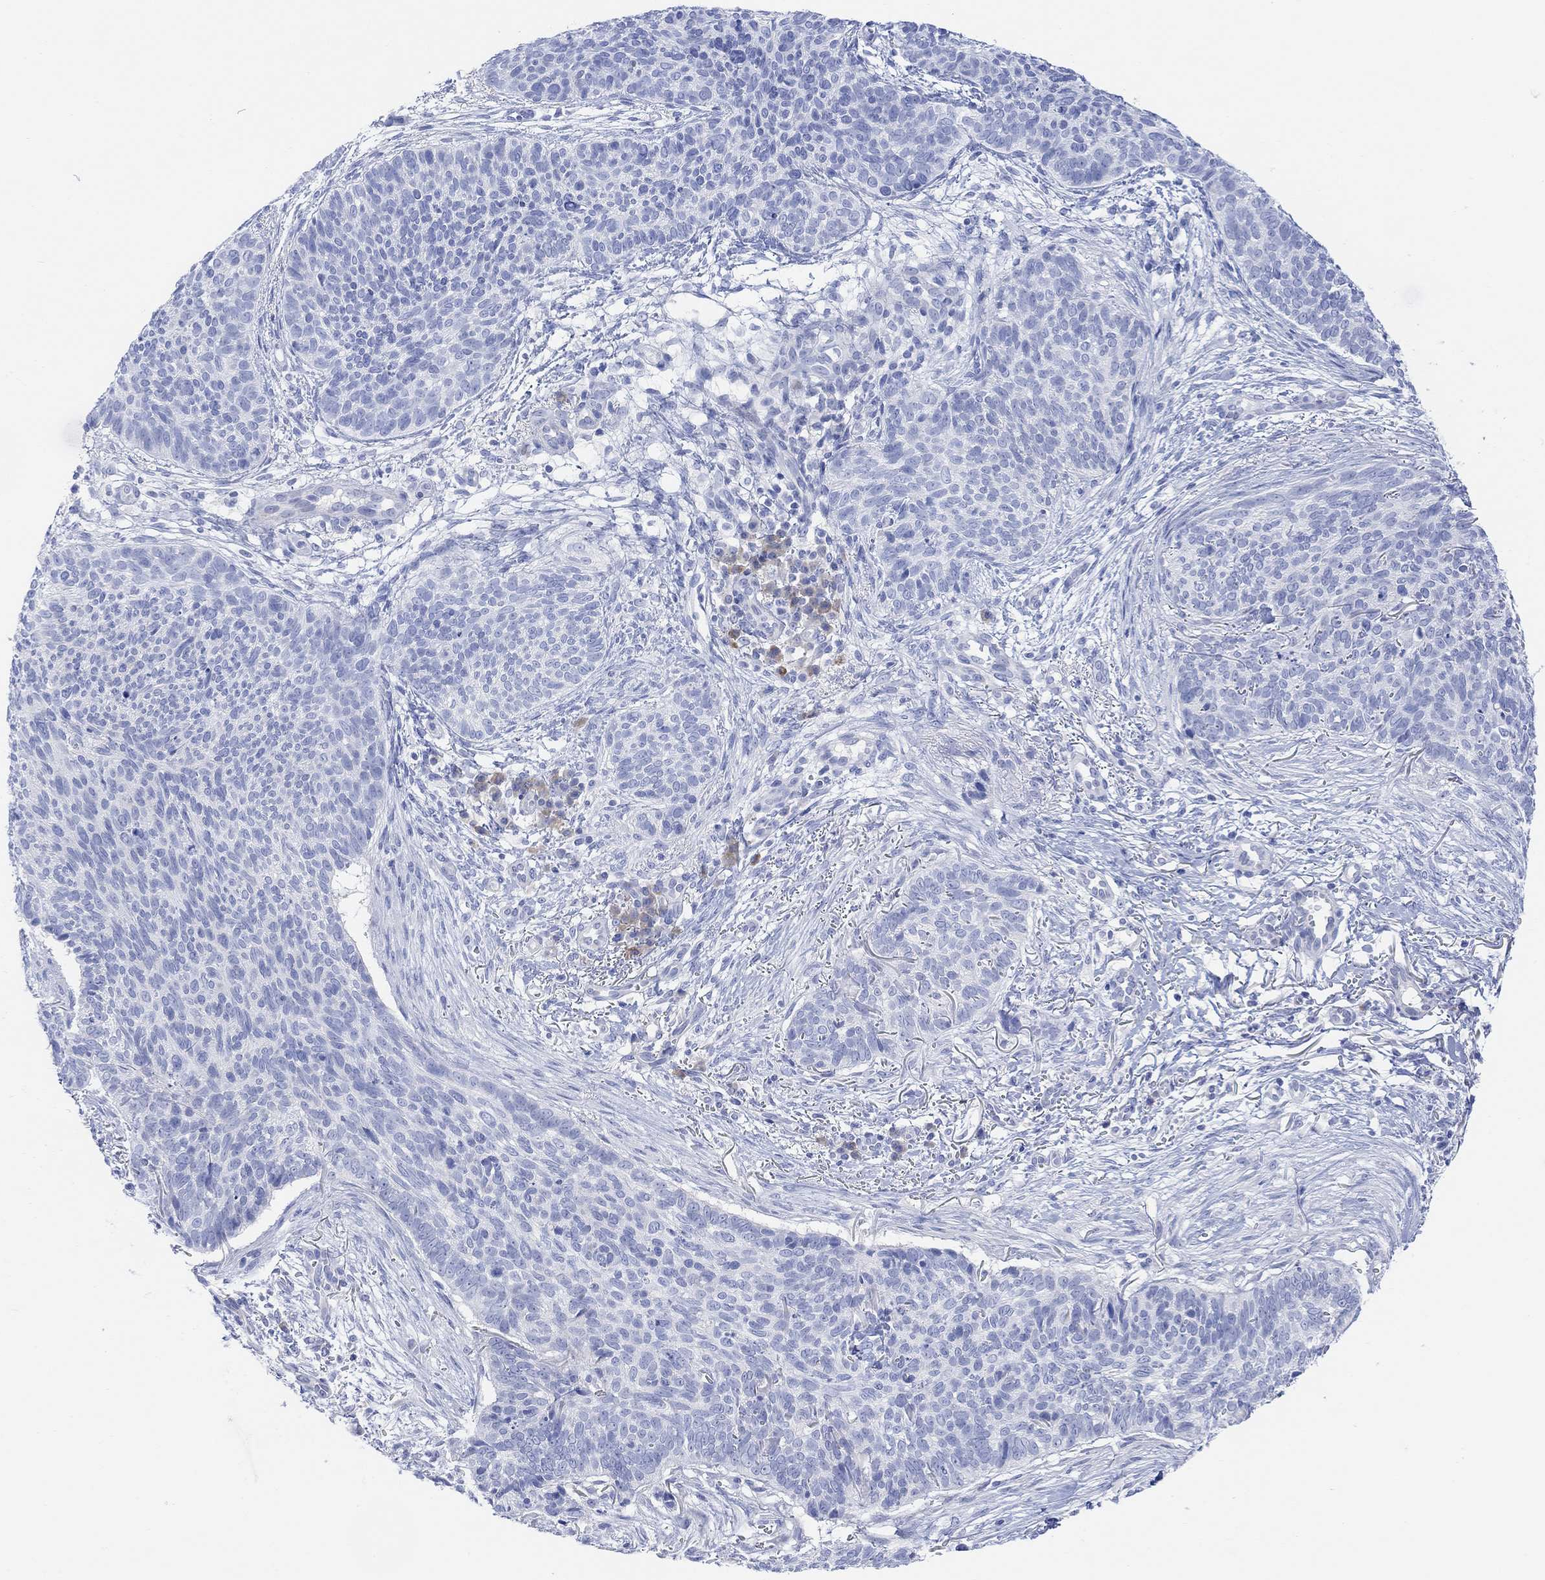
{"staining": {"intensity": "negative", "quantity": "none", "location": "none"}, "tissue": "skin cancer", "cell_type": "Tumor cells", "image_type": "cancer", "snomed": [{"axis": "morphology", "description": "Basal cell carcinoma"}, {"axis": "topography", "description": "Skin"}], "caption": "This is a histopathology image of IHC staining of skin cancer (basal cell carcinoma), which shows no expression in tumor cells.", "gene": "GNG13", "patient": {"sex": "male", "age": 64}}